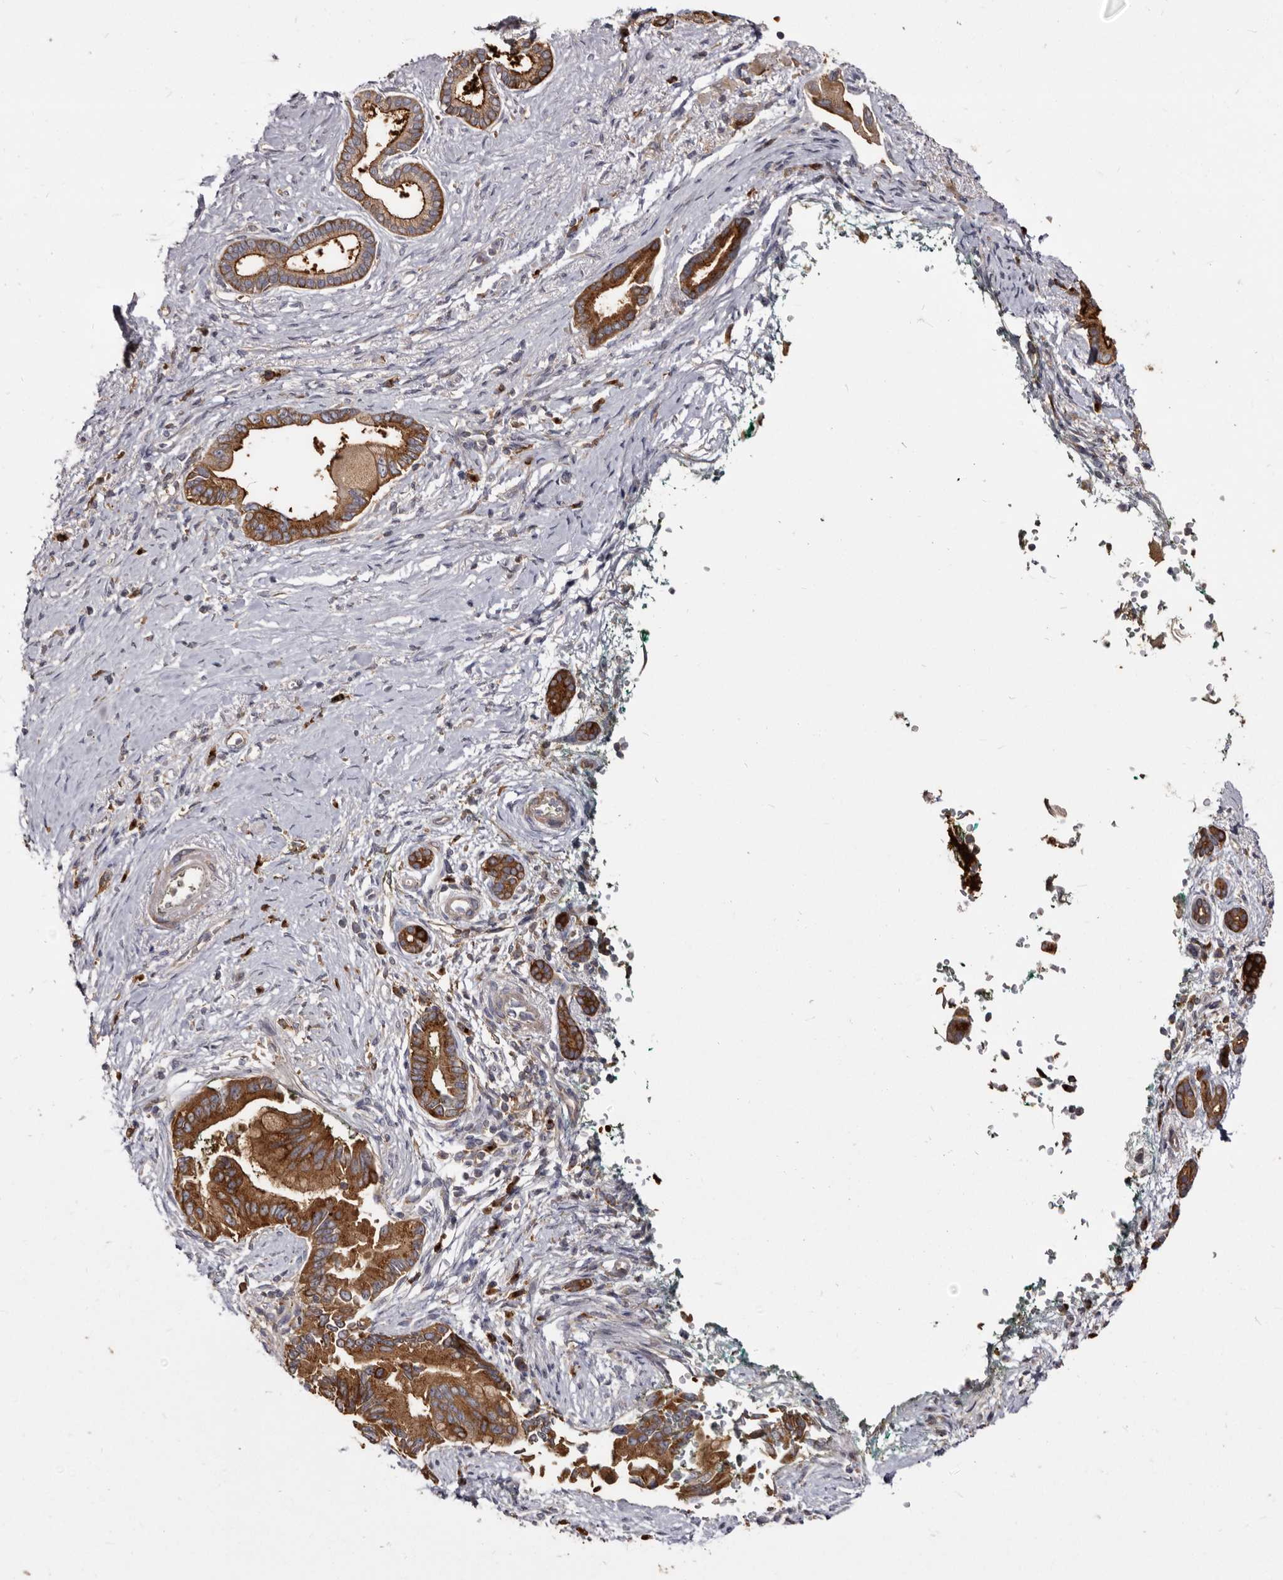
{"staining": {"intensity": "strong", "quantity": ">75%", "location": "cytoplasmic/membranous"}, "tissue": "pancreatic cancer", "cell_type": "Tumor cells", "image_type": "cancer", "snomed": [{"axis": "morphology", "description": "Adenocarcinoma, NOS"}, {"axis": "topography", "description": "Pancreas"}], "caption": "High-power microscopy captured an IHC photomicrograph of adenocarcinoma (pancreatic), revealing strong cytoplasmic/membranous staining in approximately >75% of tumor cells.", "gene": "TPD52", "patient": {"sex": "male", "age": 78}}